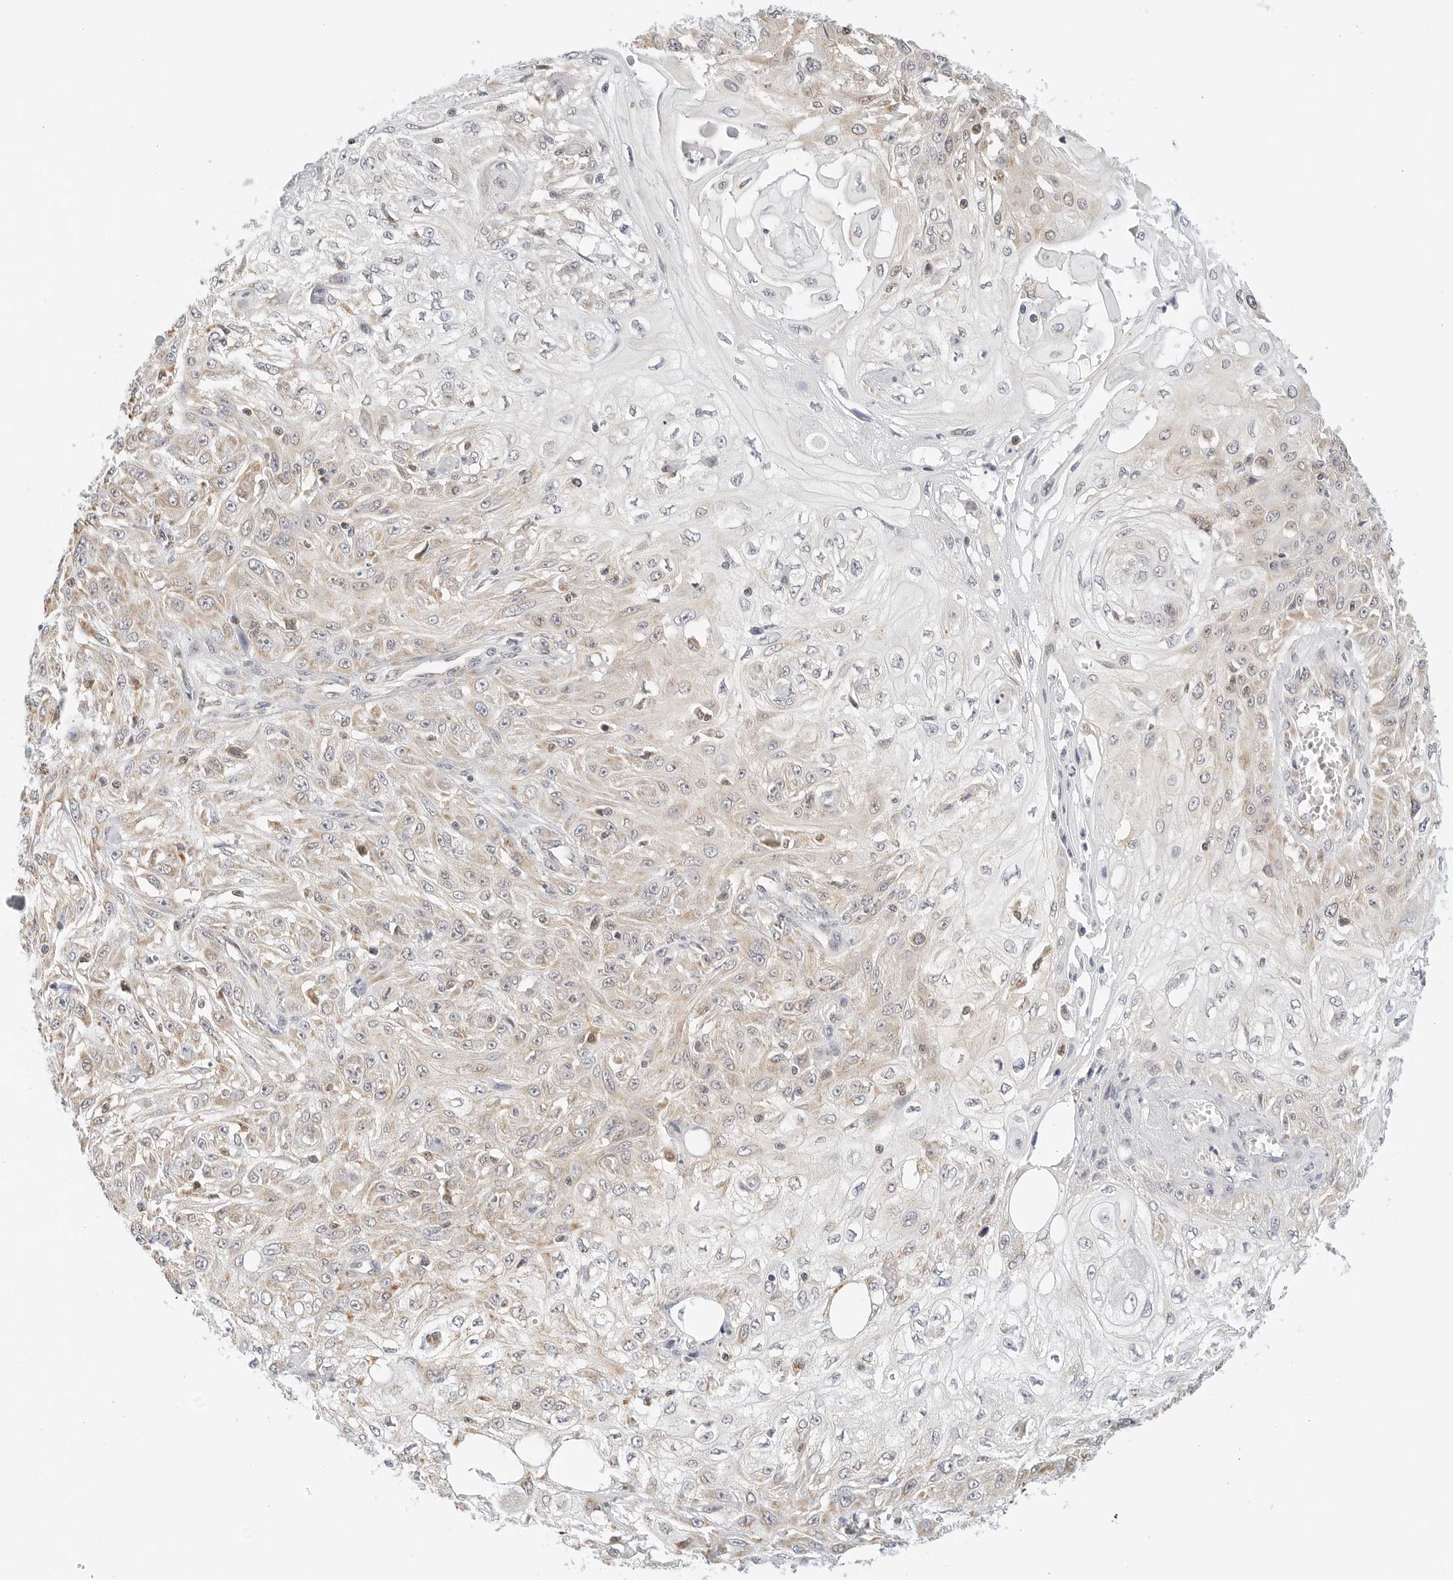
{"staining": {"intensity": "weak", "quantity": "25%-75%", "location": "cytoplasmic/membranous"}, "tissue": "skin cancer", "cell_type": "Tumor cells", "image_type": "cancer", "snomed": [{"axis": "morphology", "description": "Squamous cell carcinoma, NOS"}, {"axis": "morphology", "description": "Squamous cell carcinoma, metastatic, NOS"}, {"axis": "topography", "description": "Skin"}, {"axis": "topography", "description": "Lymph node"}], "caption": "Immunohistochemical staining of squamous cell carcinoma (skin) demonstrates low levels of weak cytoplasmic/membranous staining in approximately 25%-75% of tumor cells.", "gene": "ATL1", "patient": {"sex": "male", "age": 75}}